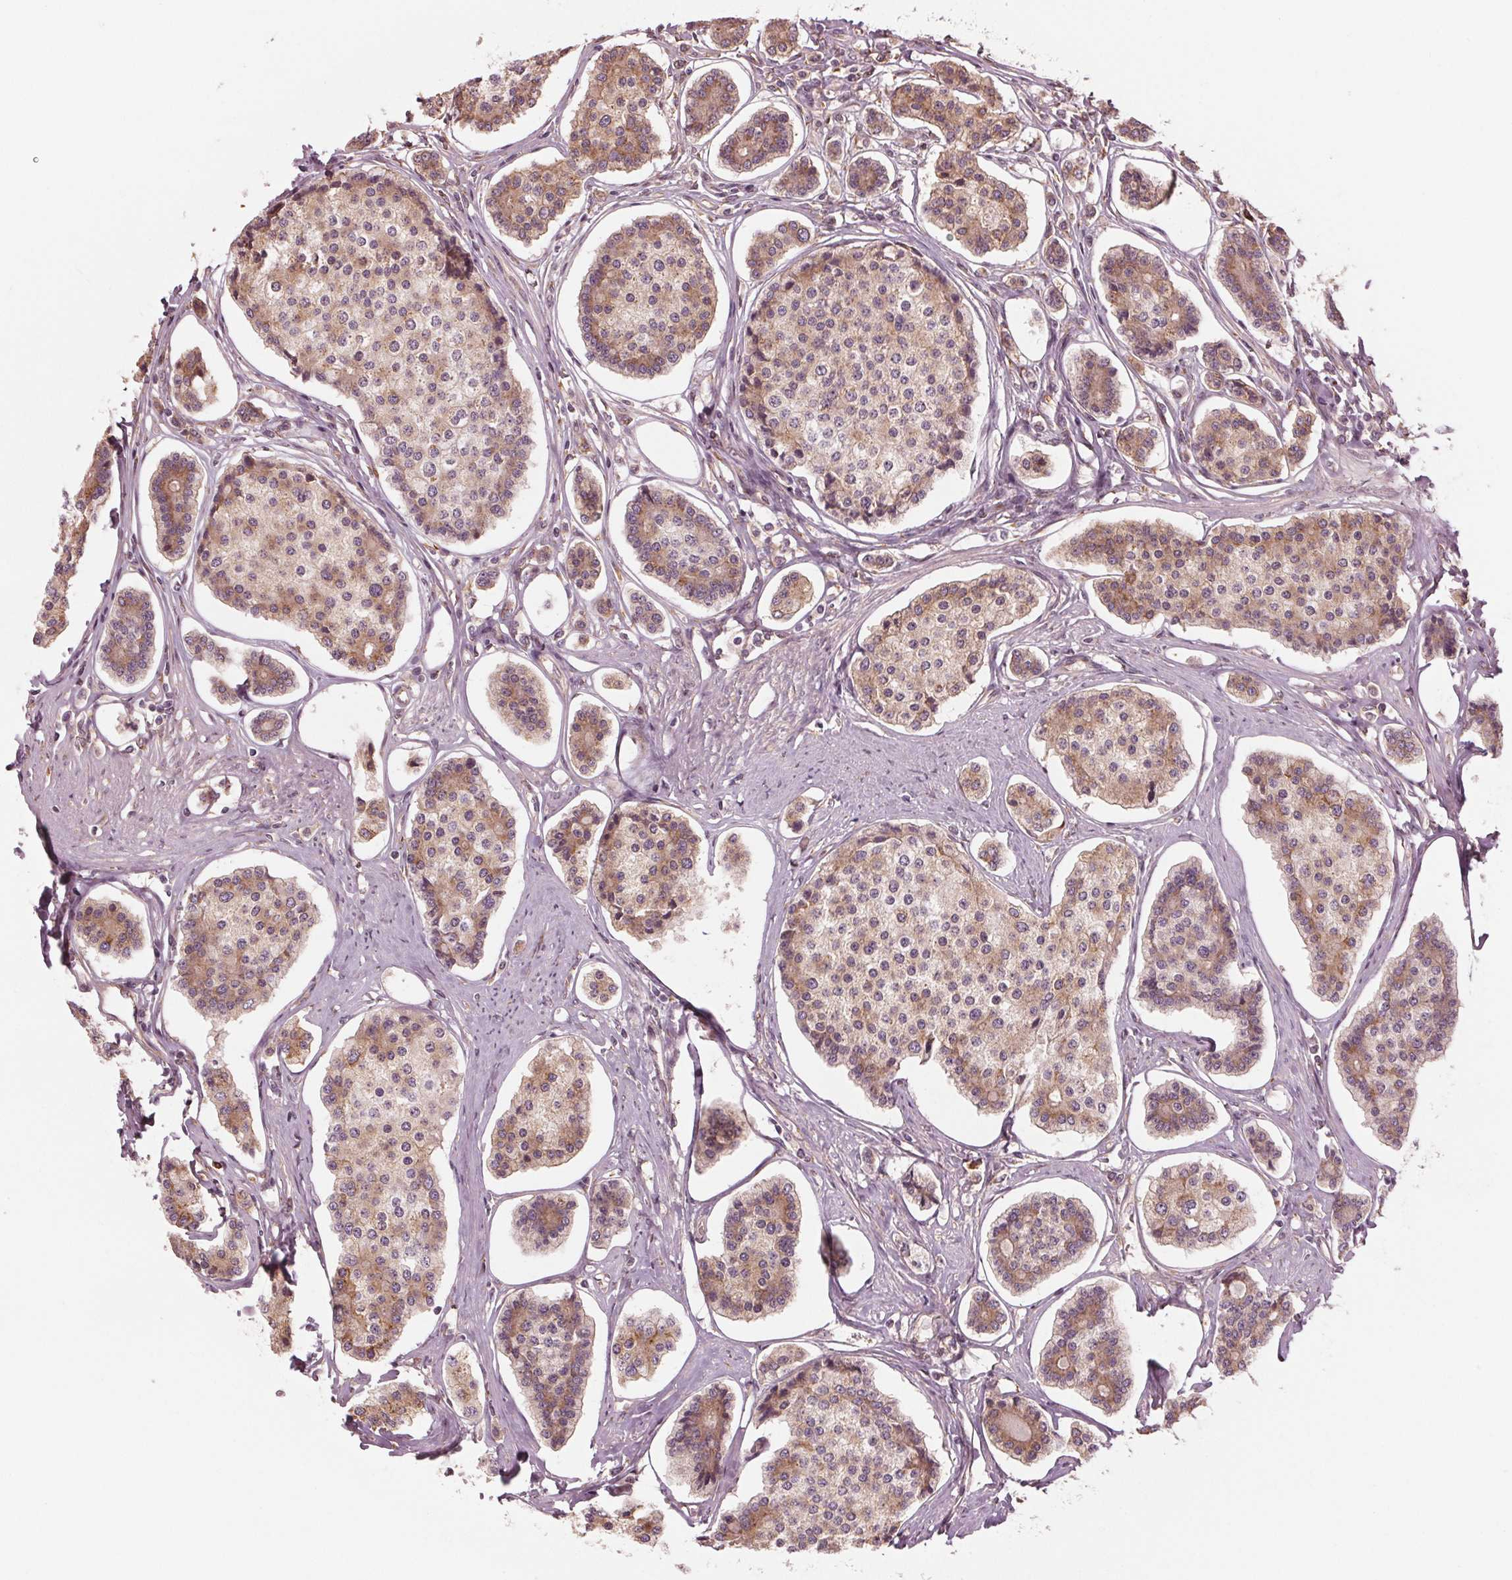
{"staining": {"intensity": "weak", "quantity": "25%-75%", "location": "cytoplasmic/membranous"}, "tissue": "carcinoid", "cell_type": "Tumor cells", "image_type": "cancer", "snomed": [{"axis": "morphology", "description": "Carcinoid, malignant, NOS"}, {"axis": "topography", "description": "Small intestine"}], "caption": "A brown stain highlights weak cytoplasmic/membranous expression of a protein in human carcinoid (malignant) tumor cells. (brown staining indicates protein expression, while blue staining denotes nuclei).", "gene": "CMIP", "patient": {"sex": "female", "age": 65}}